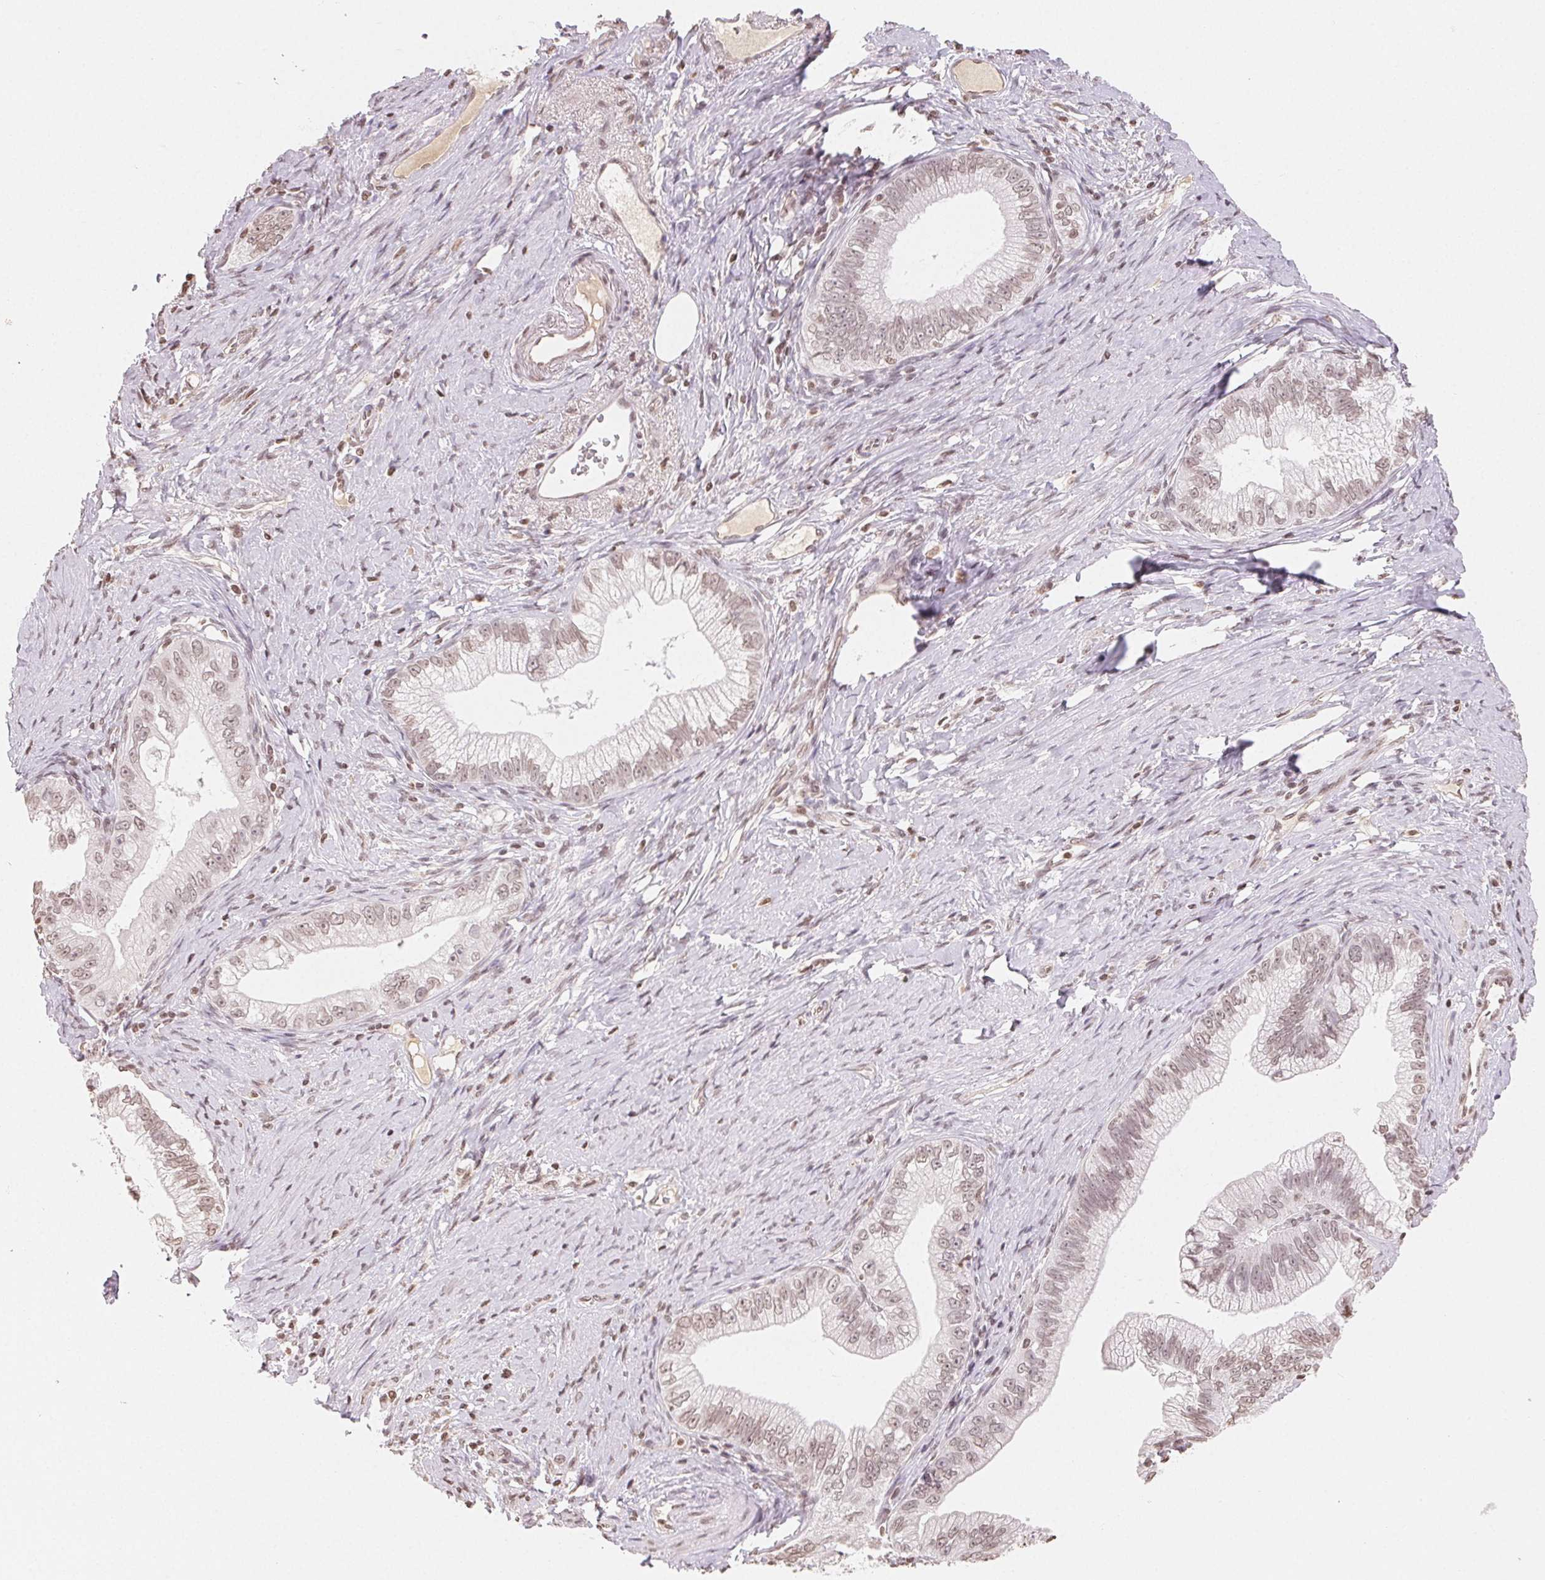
{"staining": {"intensity": "weak", "quantity": ">75%", "location": "nuclear"}, "tissue": "pancreatic cancer", "cell_type": "Tumor cells", "image_type": "cancer", "snomed": [{"axis": "morphology", "description": "Adenocarcinoma, NOS"}, {"axis": "topography", "description": "Pancreas"}], "caption": "Immunohistochemistry (DAB) staining of pancreatic cancer (adenocarcinoma) reveals weak nuclear protein expression in about >75% of tumor cells. (DAB IHC, brown staining for protein, blue staining for nuclei).", "gene": "TBP", "patient": {"sex": "male", "age": 70}}